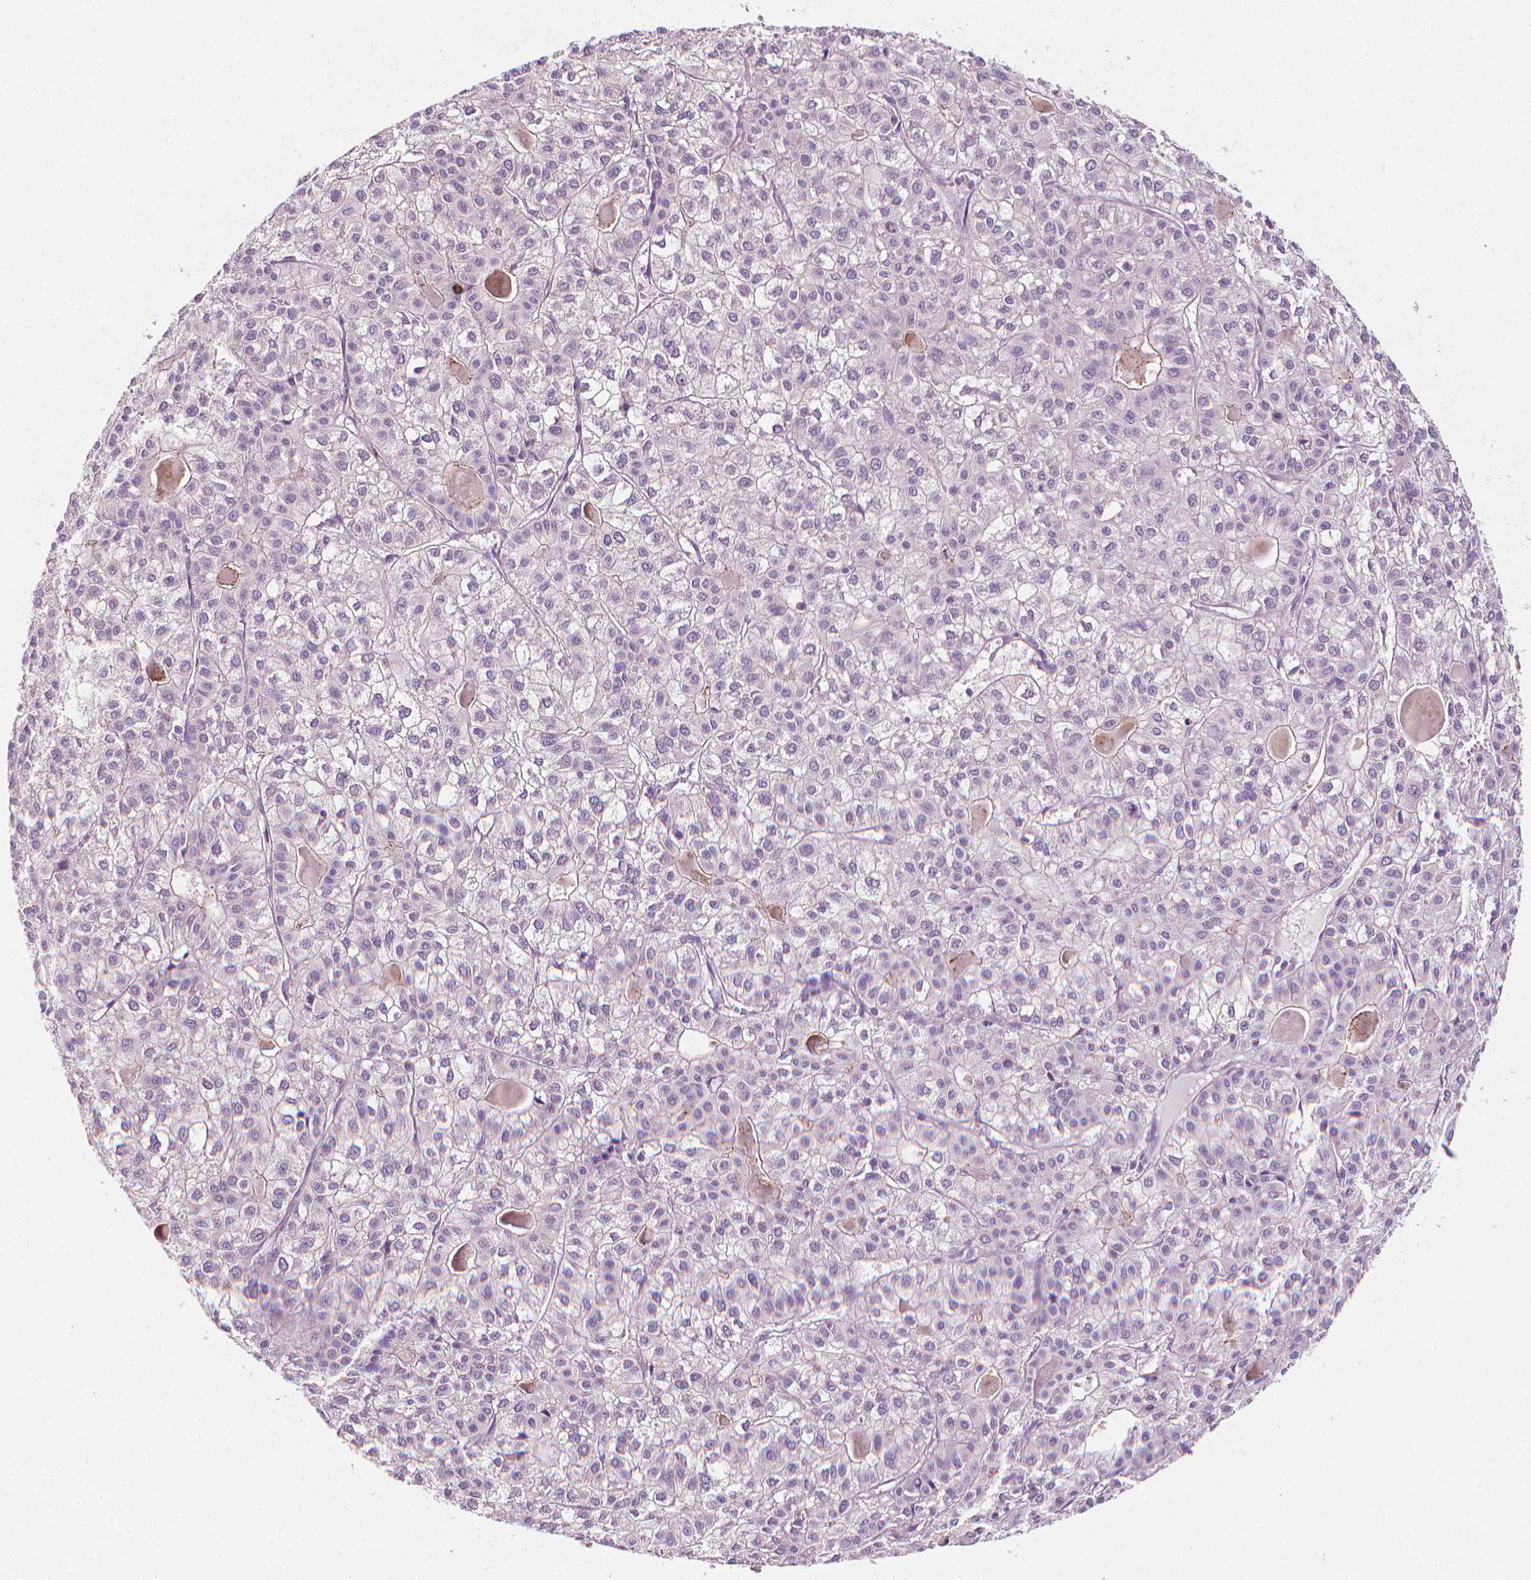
{"staining": {"intensity": "negative", "quantity": "none", "location": "none"}, "tissue": "liver cancer", "cell_type": "Tumor cells", "image_type": "cancer", "snomed": [{"axis": "morphology", "description": "Carcinoma, Hepatocellular, NOS"}, {"axis": "topography", "description": "Liver"}], "caption": "Human hepatocellular carcinoma (liver) stained for a protein using IHC shows no expression in tumor cells.", "gene": "MCOLN3", "patient": {"sex": "female", "age": 43}}